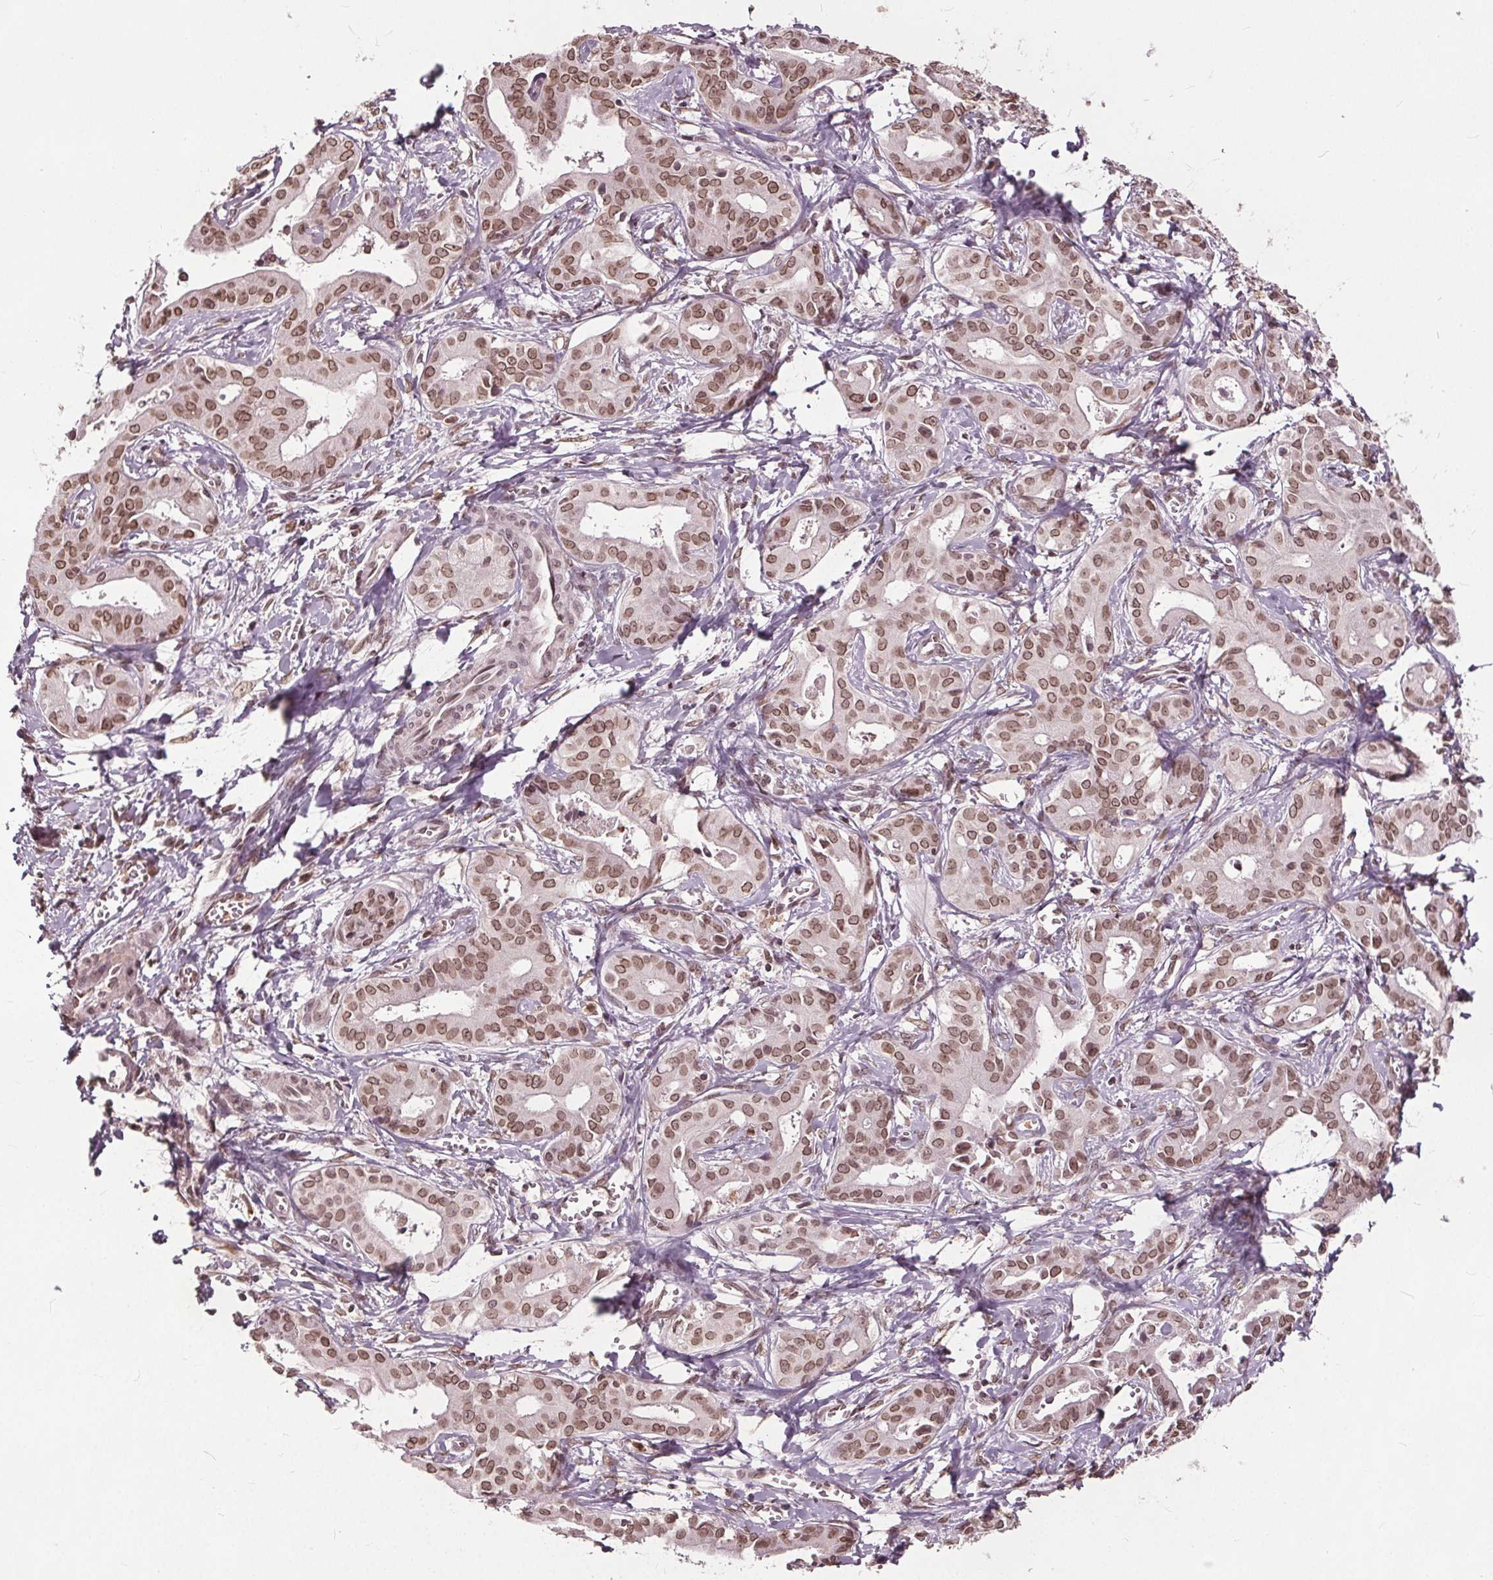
{"staining": {"intensity": "moderate", "quantity": ">75%", "location": "cytoplasmic/membranous,nuclear"}, "tissue": "liver cancer", "cell_type": "Tumor cells", "image_type": "cancer", "snomed": [{"axis": "morphology", "description": "Cholangiocarcinoma"}, {"axis": "topography", "description": "Liver"}], "caption": "Tumor cells display medium levels of moderate cytoplasmic/membranous and nuclear staining in approximately >75% of cells in human liver cancer (cholangiocarcinoma).", "gene": "TTC39C", "patient": {"sex": "female", "age": 65}}